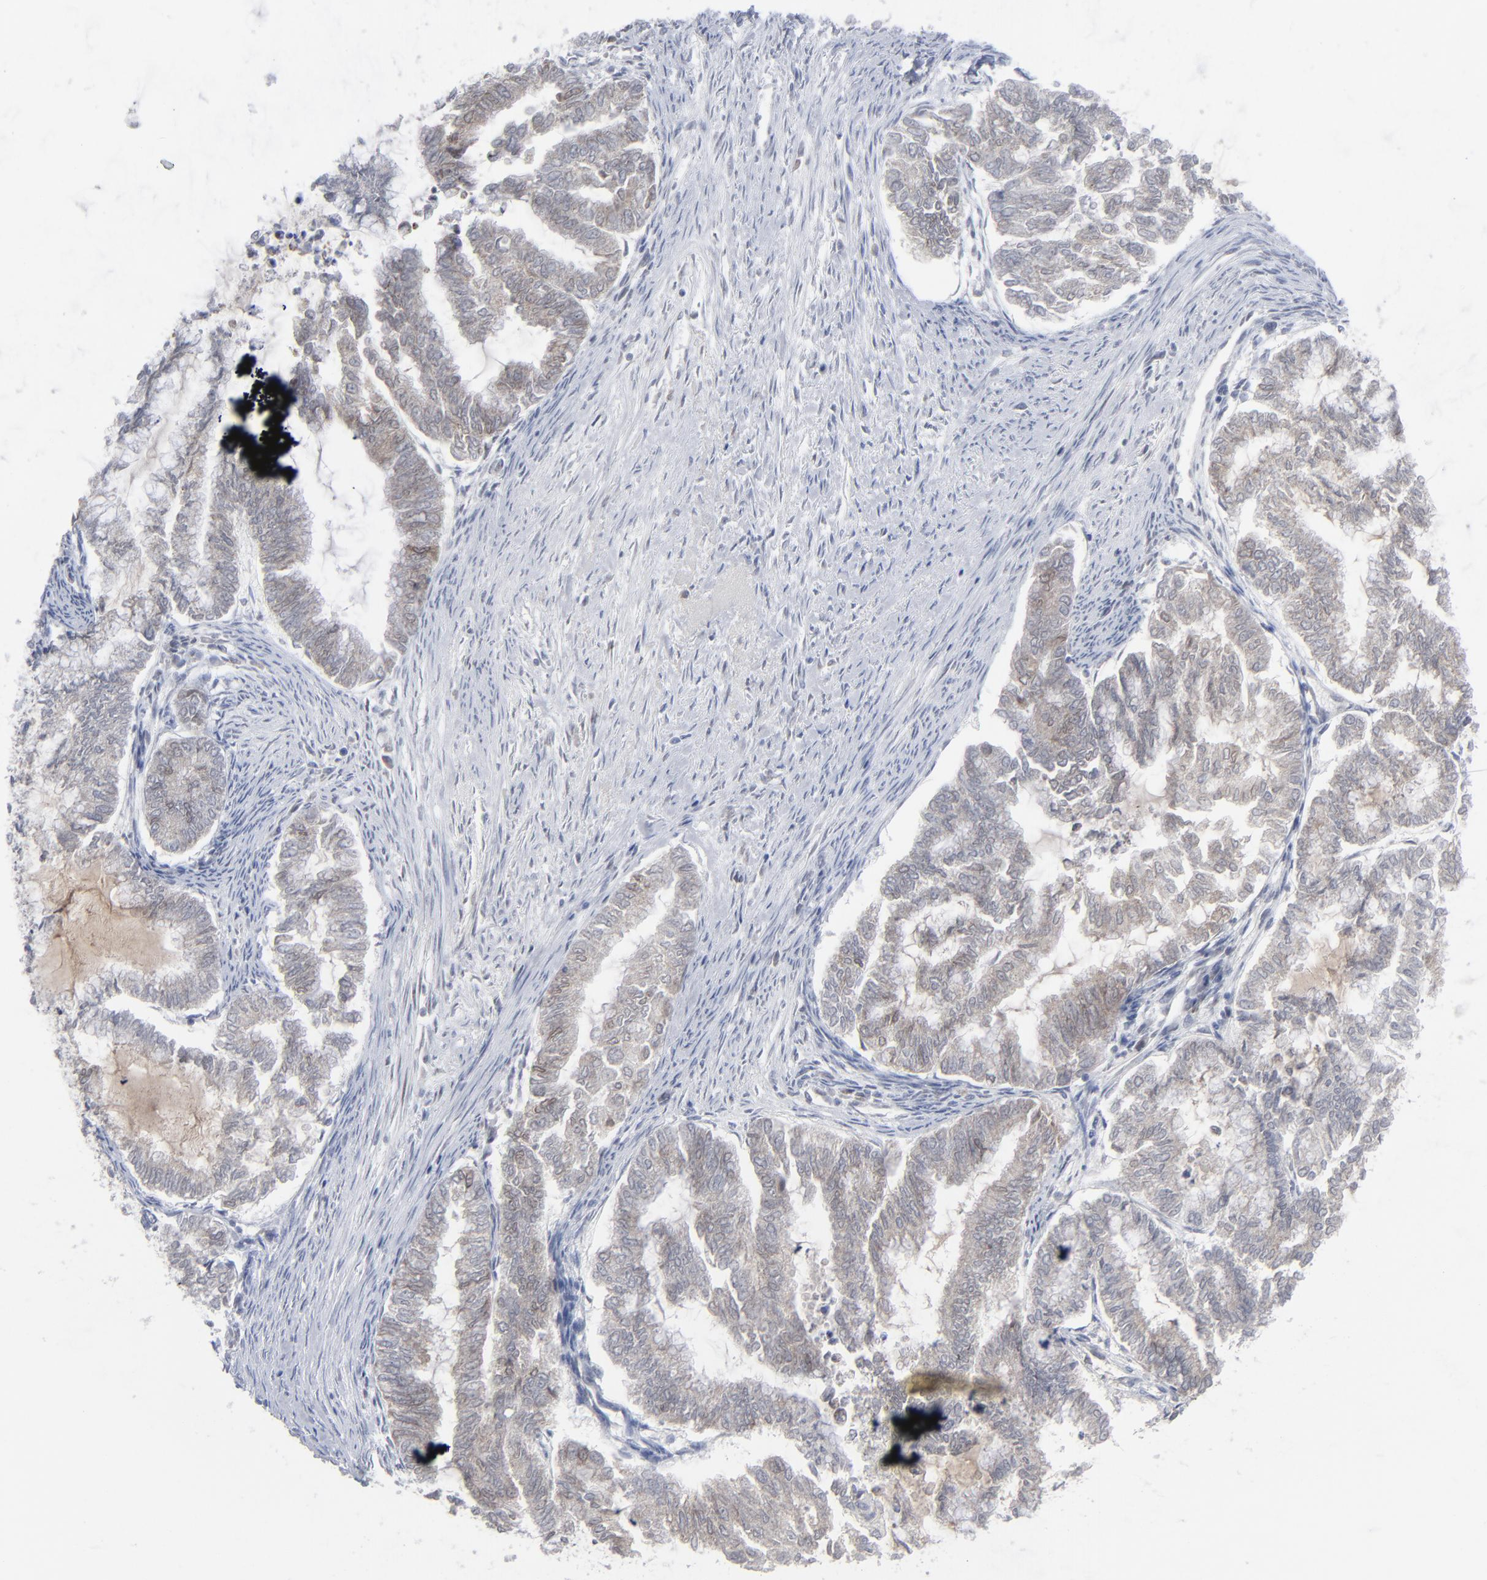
{"staining": {"intensity": "weak", "quantity": "25%-75%", "location": "cytoplasmic/membranous"}, "tissue": "endometrial cancer", "cell_type": "Tumor cells", "image_type": "cancer", "snomed": [{"axis": "morphology", "description": "Adenocarcinoma, NOS"}, {"axis": "topography", "description": "Endometrium"}], "caption": "Immunohistochemical staining of human endometrial adenocarcinoma shows weak cytoplasmic/membranous protein expression in about 25%-75% of tumor cells.", "gene": "NUP88", "patient": {"sex": "female", "age": 79}}